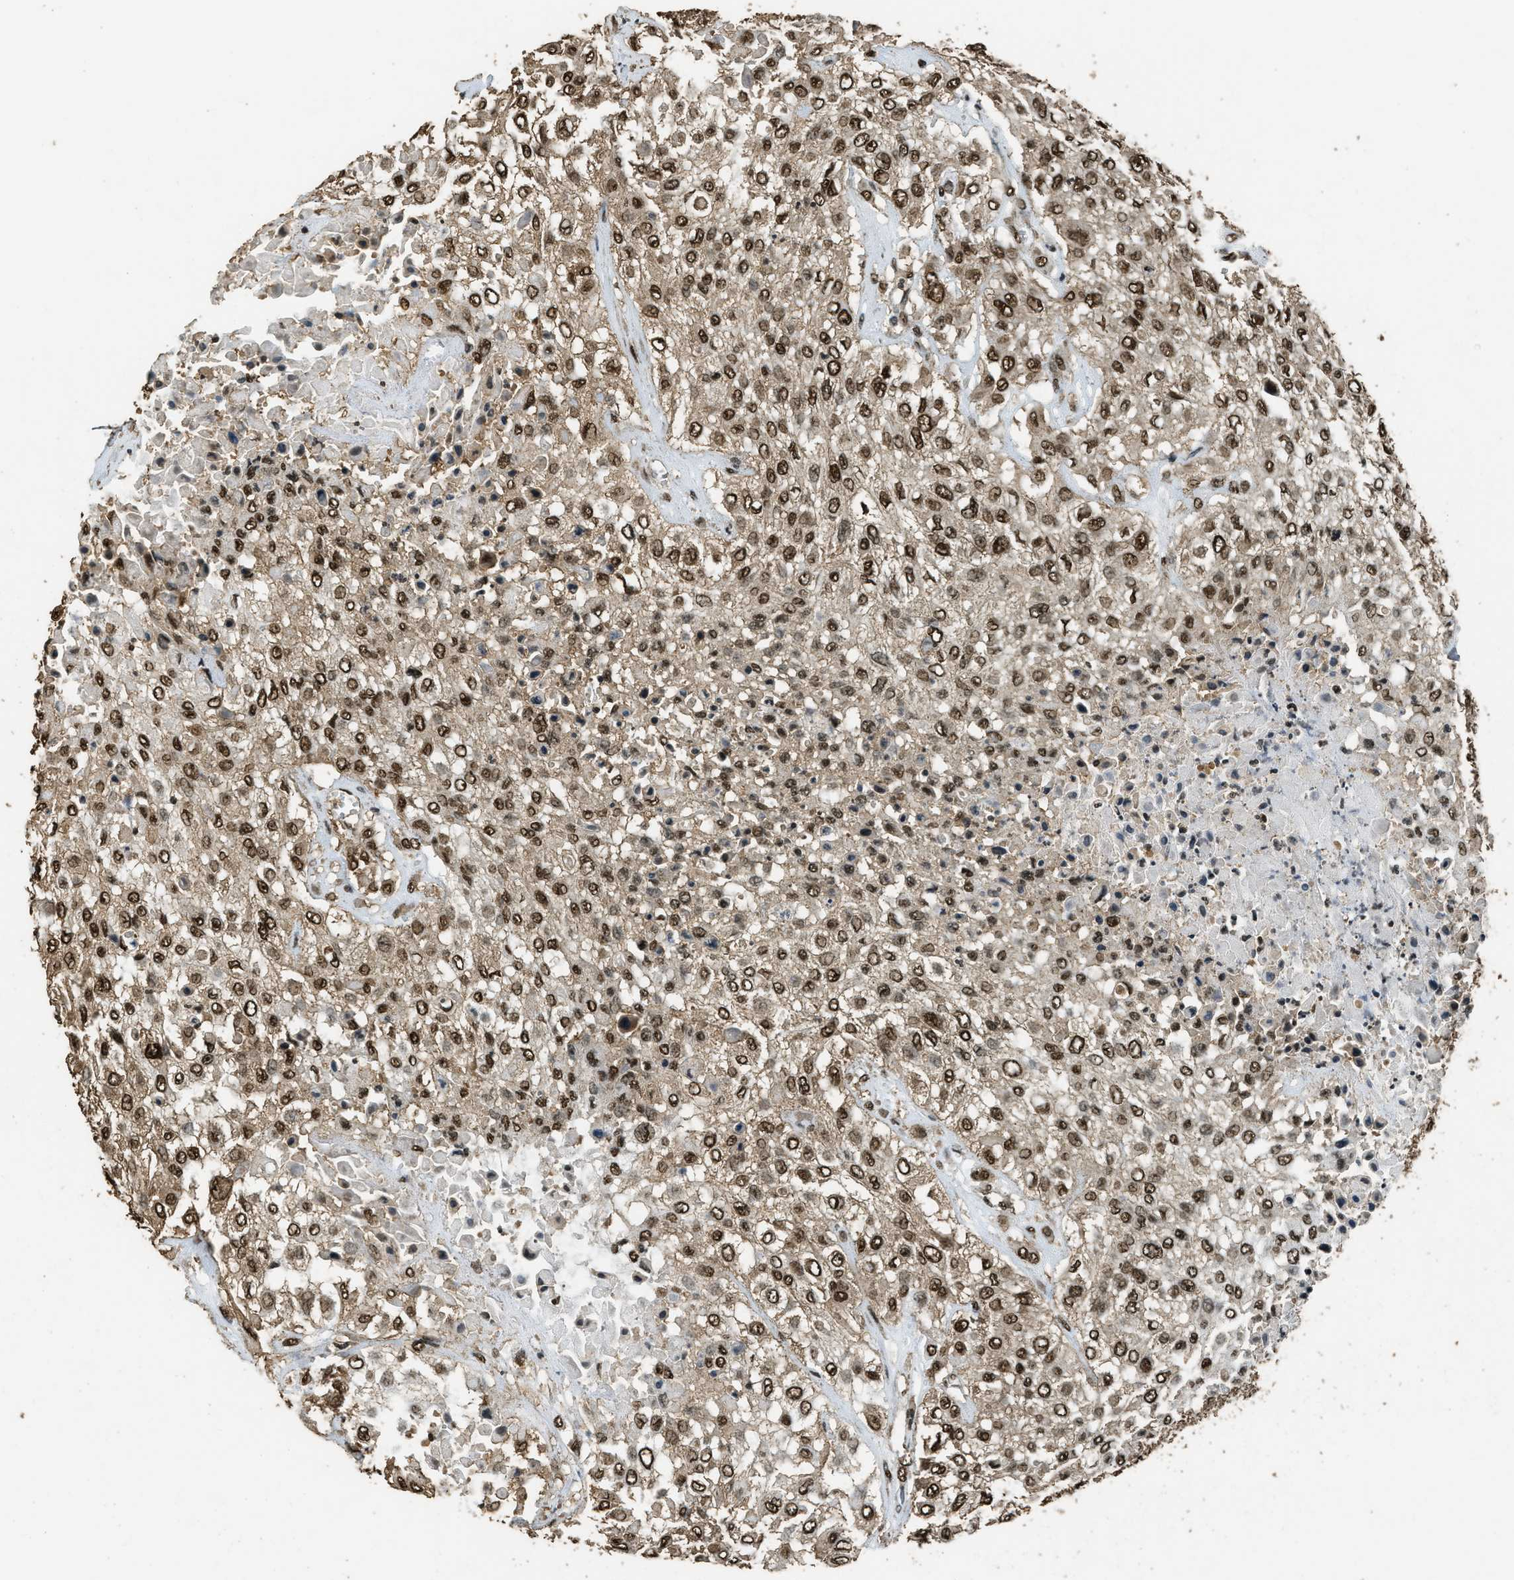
{"staining": {"intensity": "strong", "quantity": ">75%", "location": "nuclear"}, "tissue": "urothelial cancer", "cell_type": "Tumor cells", "image_type": "cancer", "snomed": [{"axis": "morphology", "description": "Urothelial carcinoma, High grade"}, {"axis": "topography", "description": "Urinary bladder"}], "caption": "DAB immunohistochemical staining of human high-grade urothelial carcinoma shows strong nuclear protein staining in approximately >75% of tumor cells.", "gene": "MYB", "patient": {"sex": "male", "age": 57}}